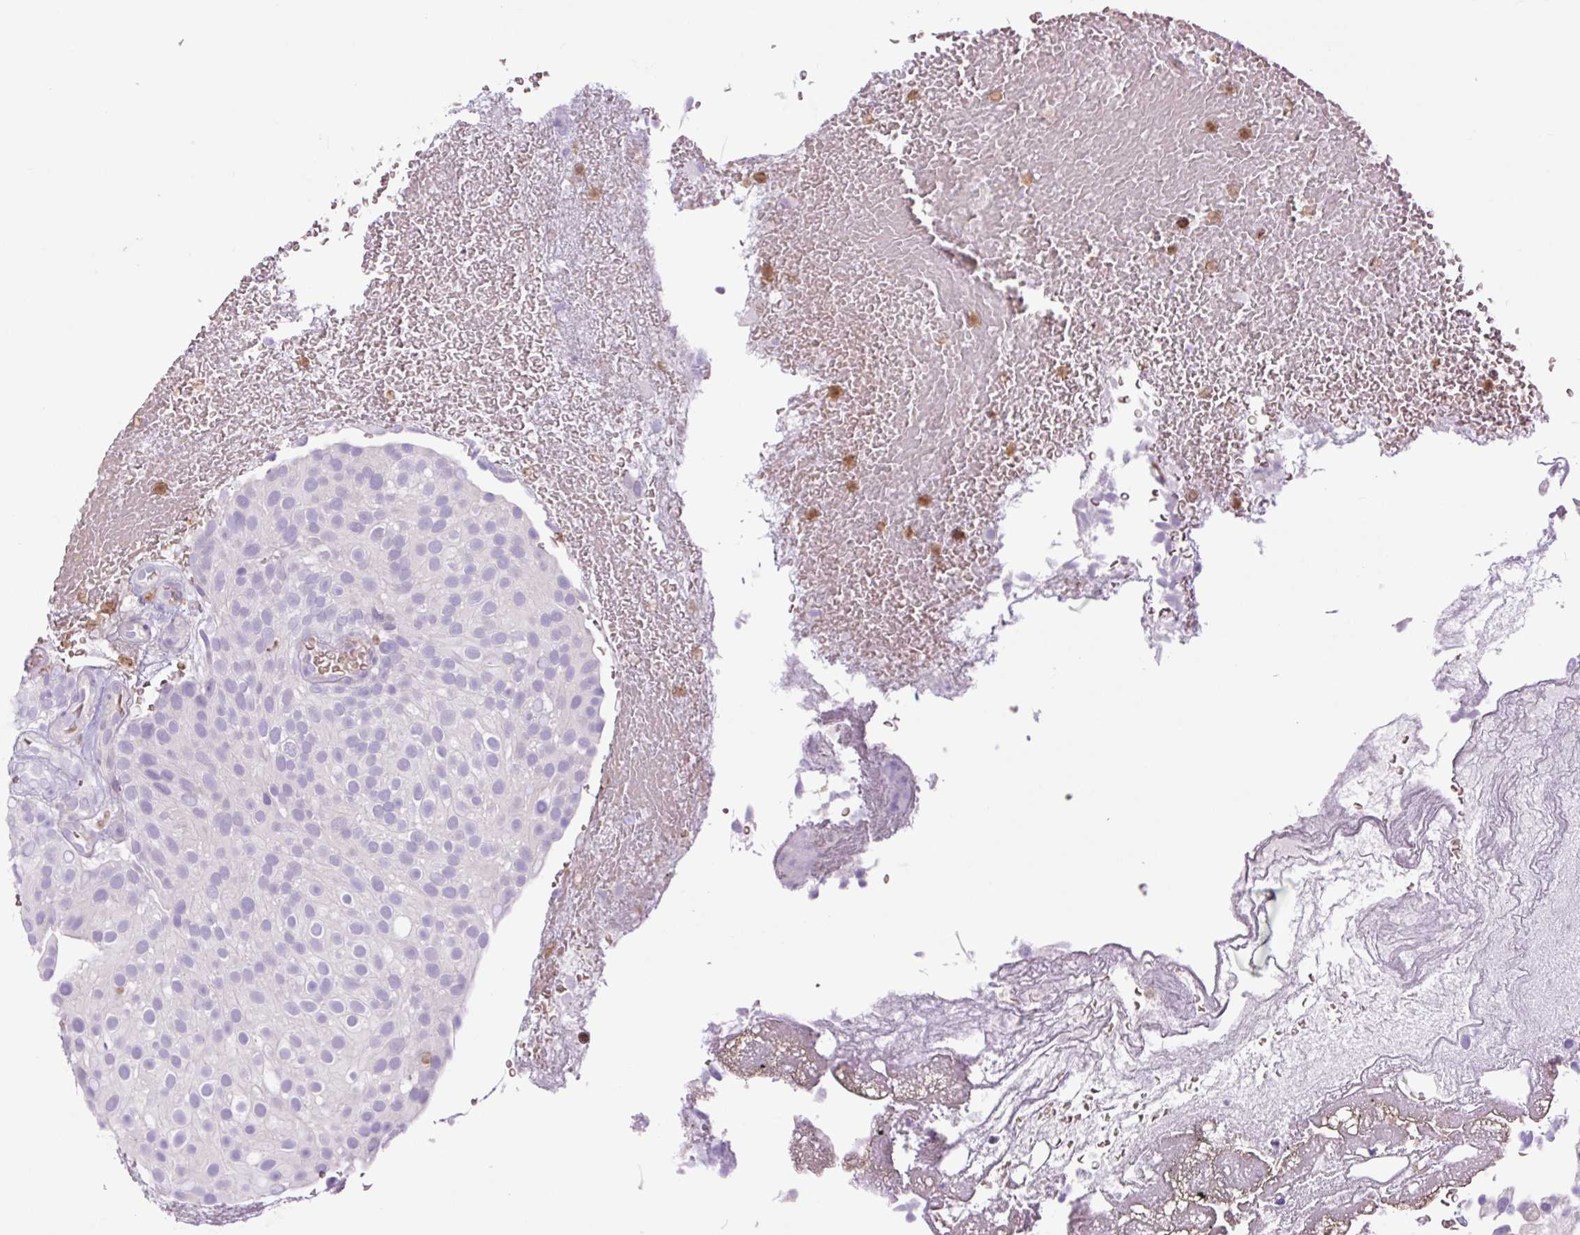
{"staining": {"intensity": "negative", "quantity": "none", "location": "none"}, "tissue": "urothelial cancer", "cell_type": "Tumor cells", "image_type": "cancer", "snomed": [{"axis": "morphology", "description": "Urothelial carcinoma, Low grade"}, {"axis": "topography", "description": "Urinary bladder"}], "caption": "This is an immunohistochemistry (IHC) photomicrograph of urothelial cancer. There is no positivity in tumor cells.", "gene": "SPI1", "patient": {"sex": "male", "age": 78}}